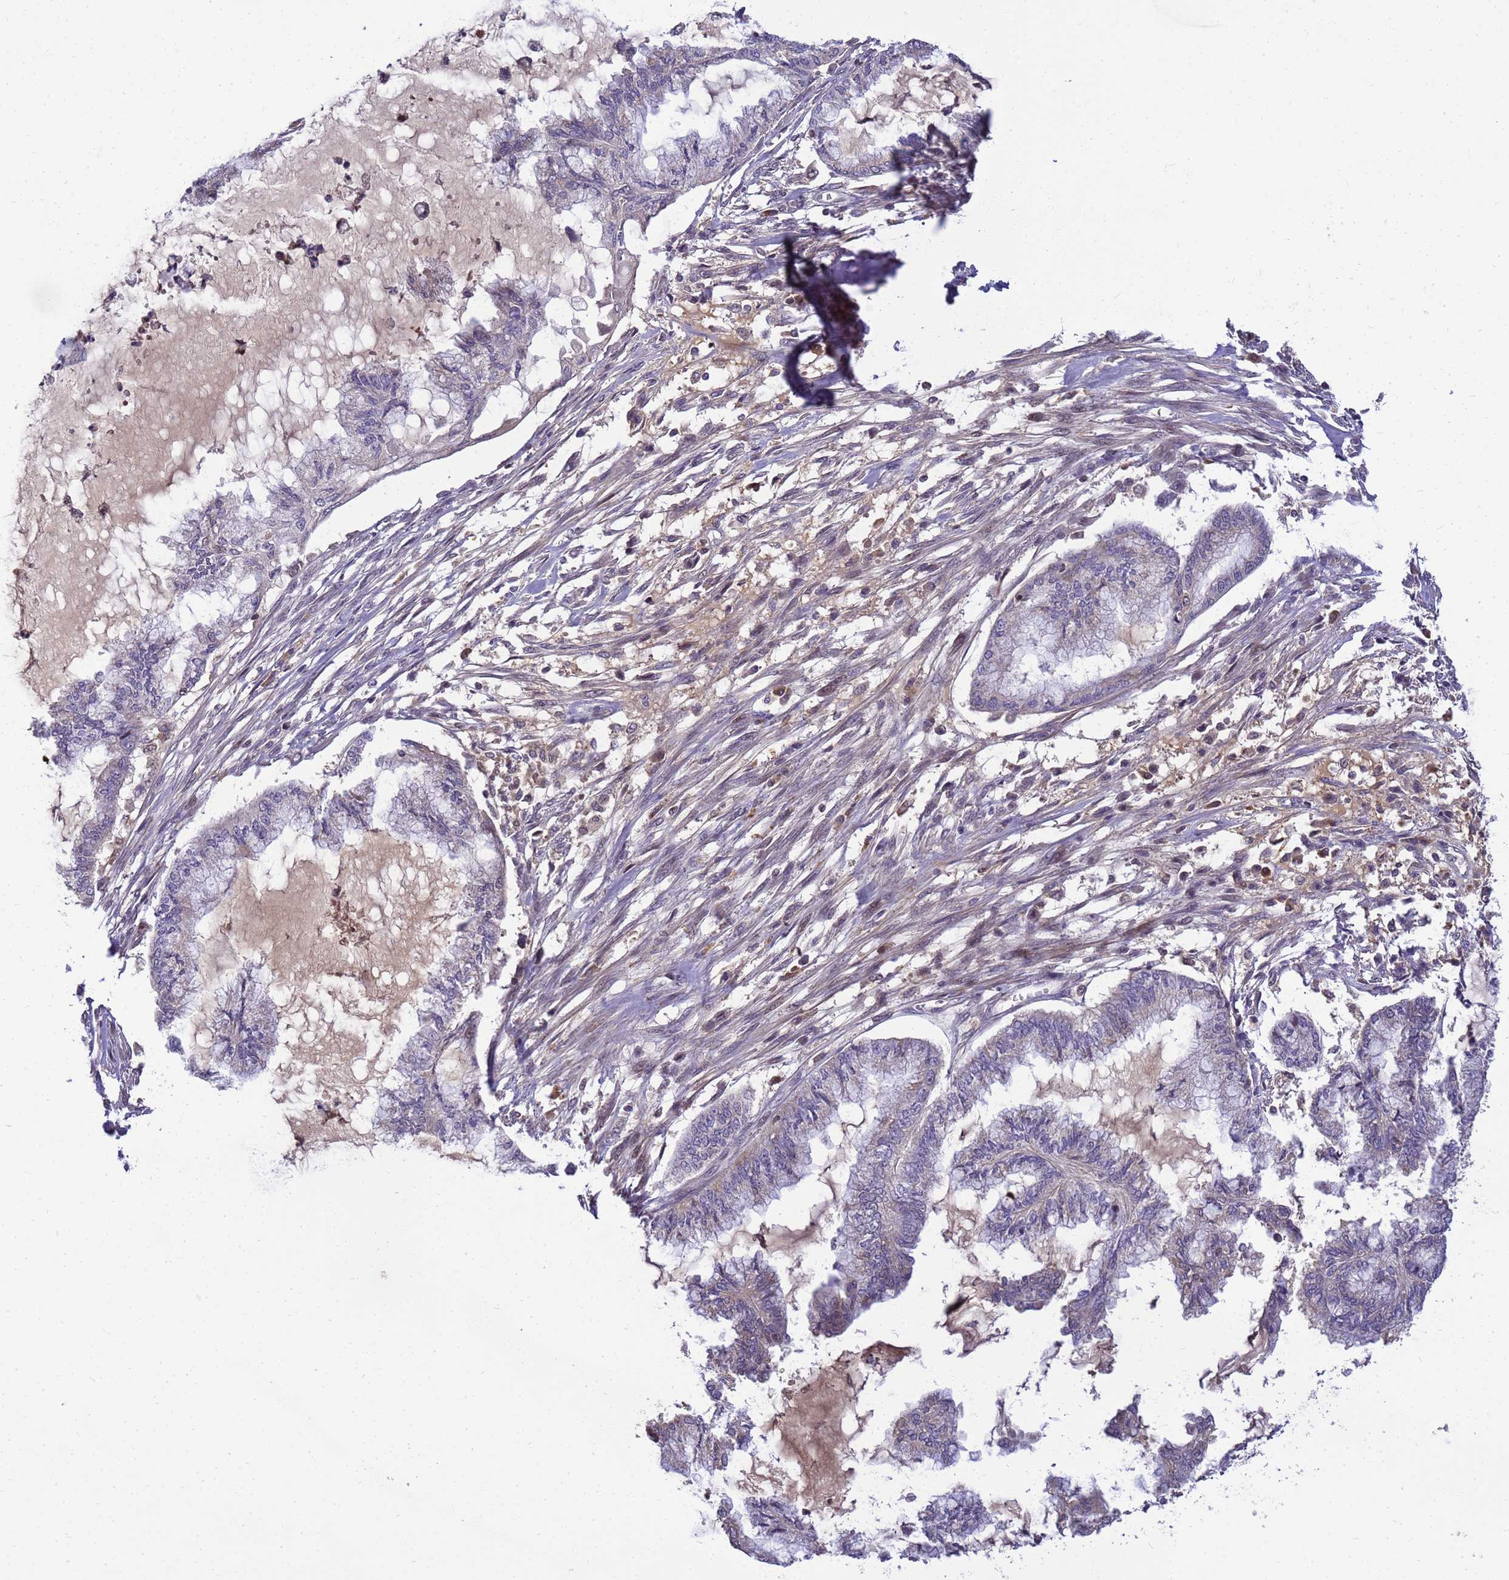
{"staining": {"intensity": "negative", "quantity": "none", "location": "none"}, "tissue": "endometrial cancer", "cell_type": "Tumor cells", "image_type": "cancer", "snomed": [{"axis": "morphology", "description": "Adenocarcinoma, NOS"}, {"axis": "topography", "description": "Endometrium"}], "caption": "A high-resolution histopathology image shows IHC staining of endometrial adenocarcinoma, which reveals no significant staining in tumor cells. The staining is performed using DAB brown chromogen with nuclei counter-stained in using hematoxylin.", "gene": "TMEM74B", "patient": {"sex": "female", "age": 86}}